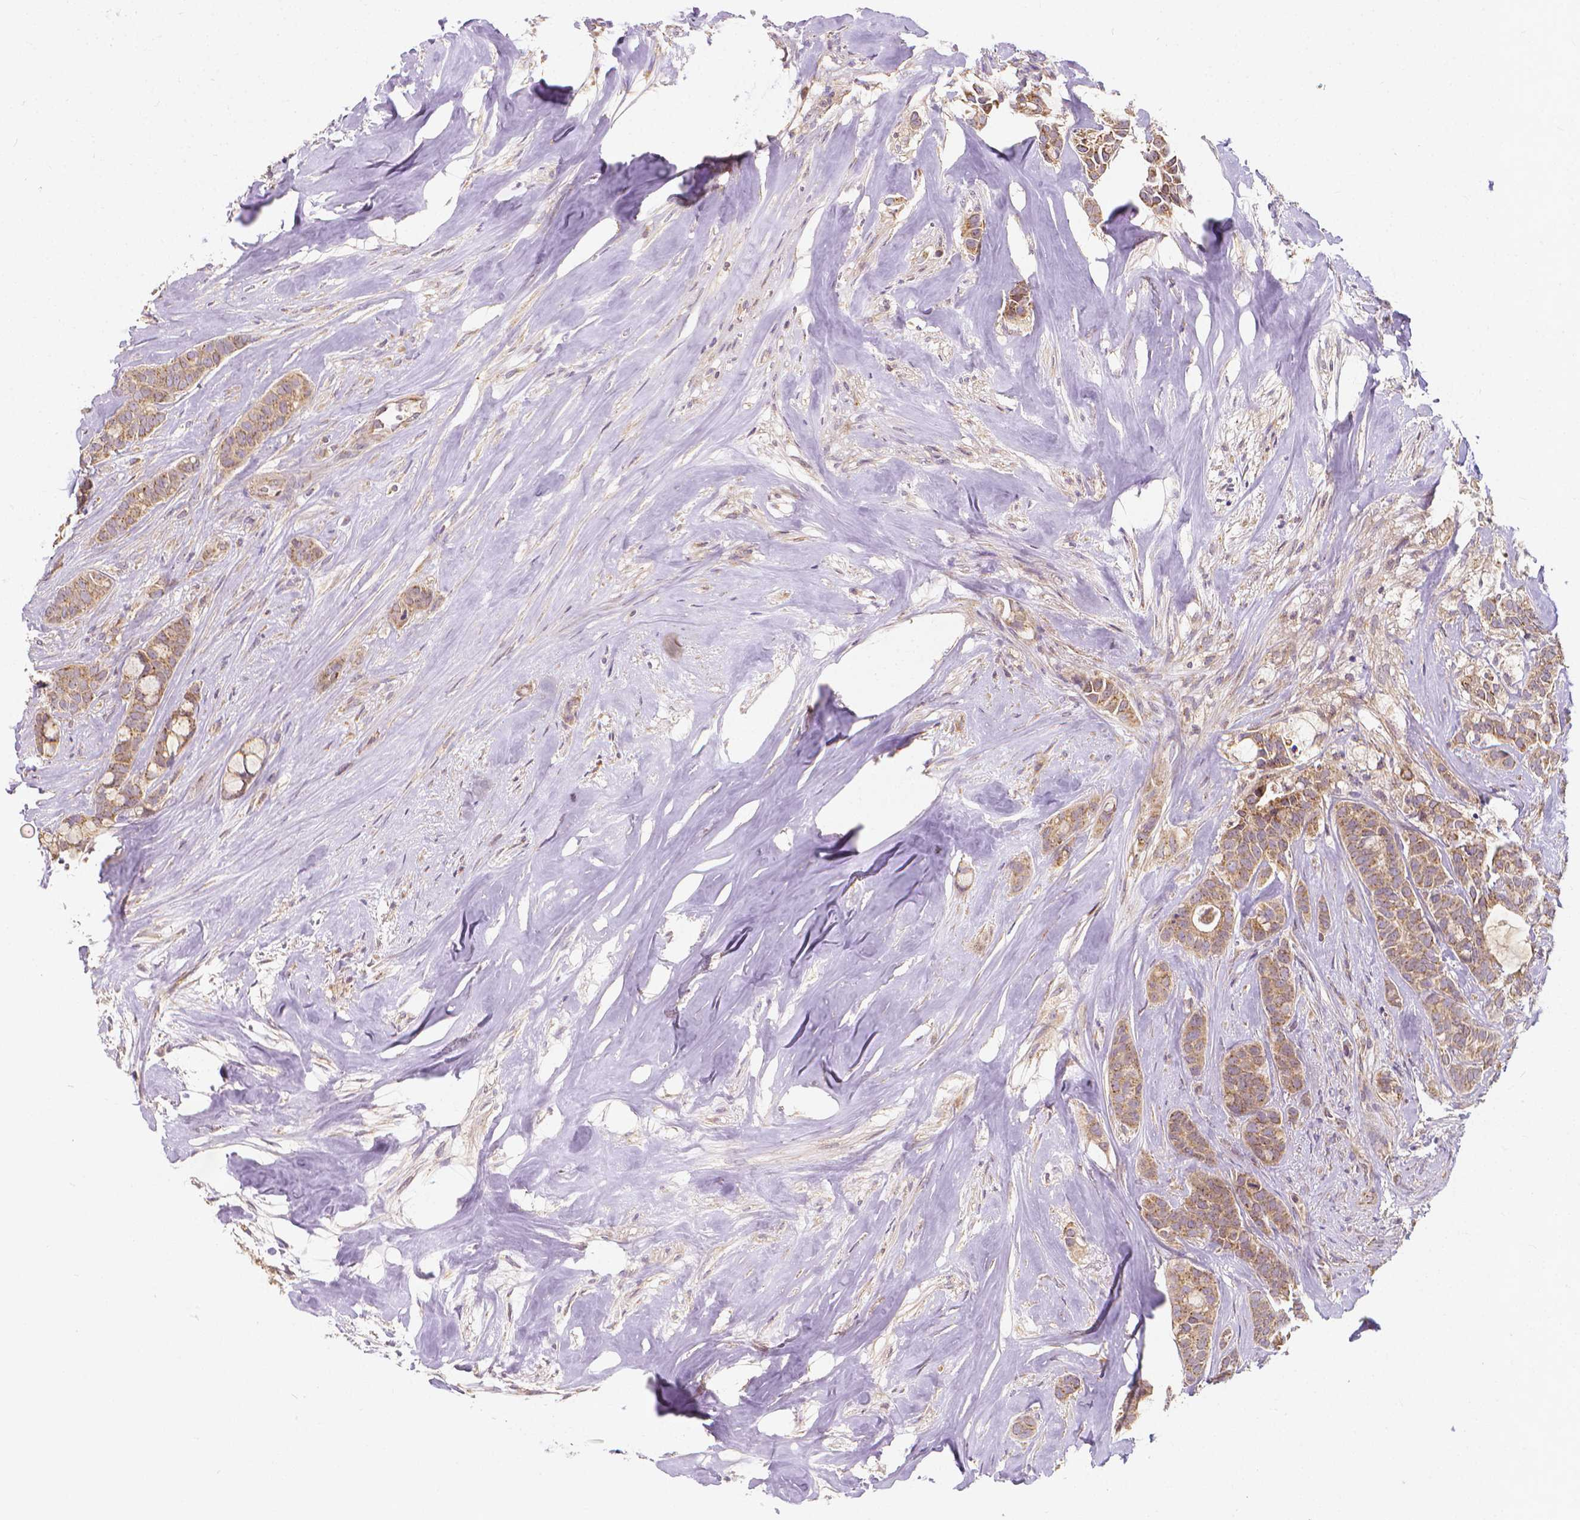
{"staining": {"intensity": "moderate", "quantity": ">75%", "location": "cytoplasmic/membranous"}, "tissue": "breast cancer", "cell_type": "Tumor cells", "image_type": "cancer", "snomed": [{"axis": "morphology", "description": "Duct carcinoma"}, {"axis": "topography", "description": "Breast"}], "caption": "A histopathology image of breast intraductal carcinoma stained for a protein demonstrates moderate cytoplasmic/membranous brown staining in tumor cells. The staining is performed using DAB brown chromogen to label protein expression. The nuclei are counter-stained blue using hematoxylin.", "gene": "SNCAIP", "patient": {"sex": "female", "age": 84}}